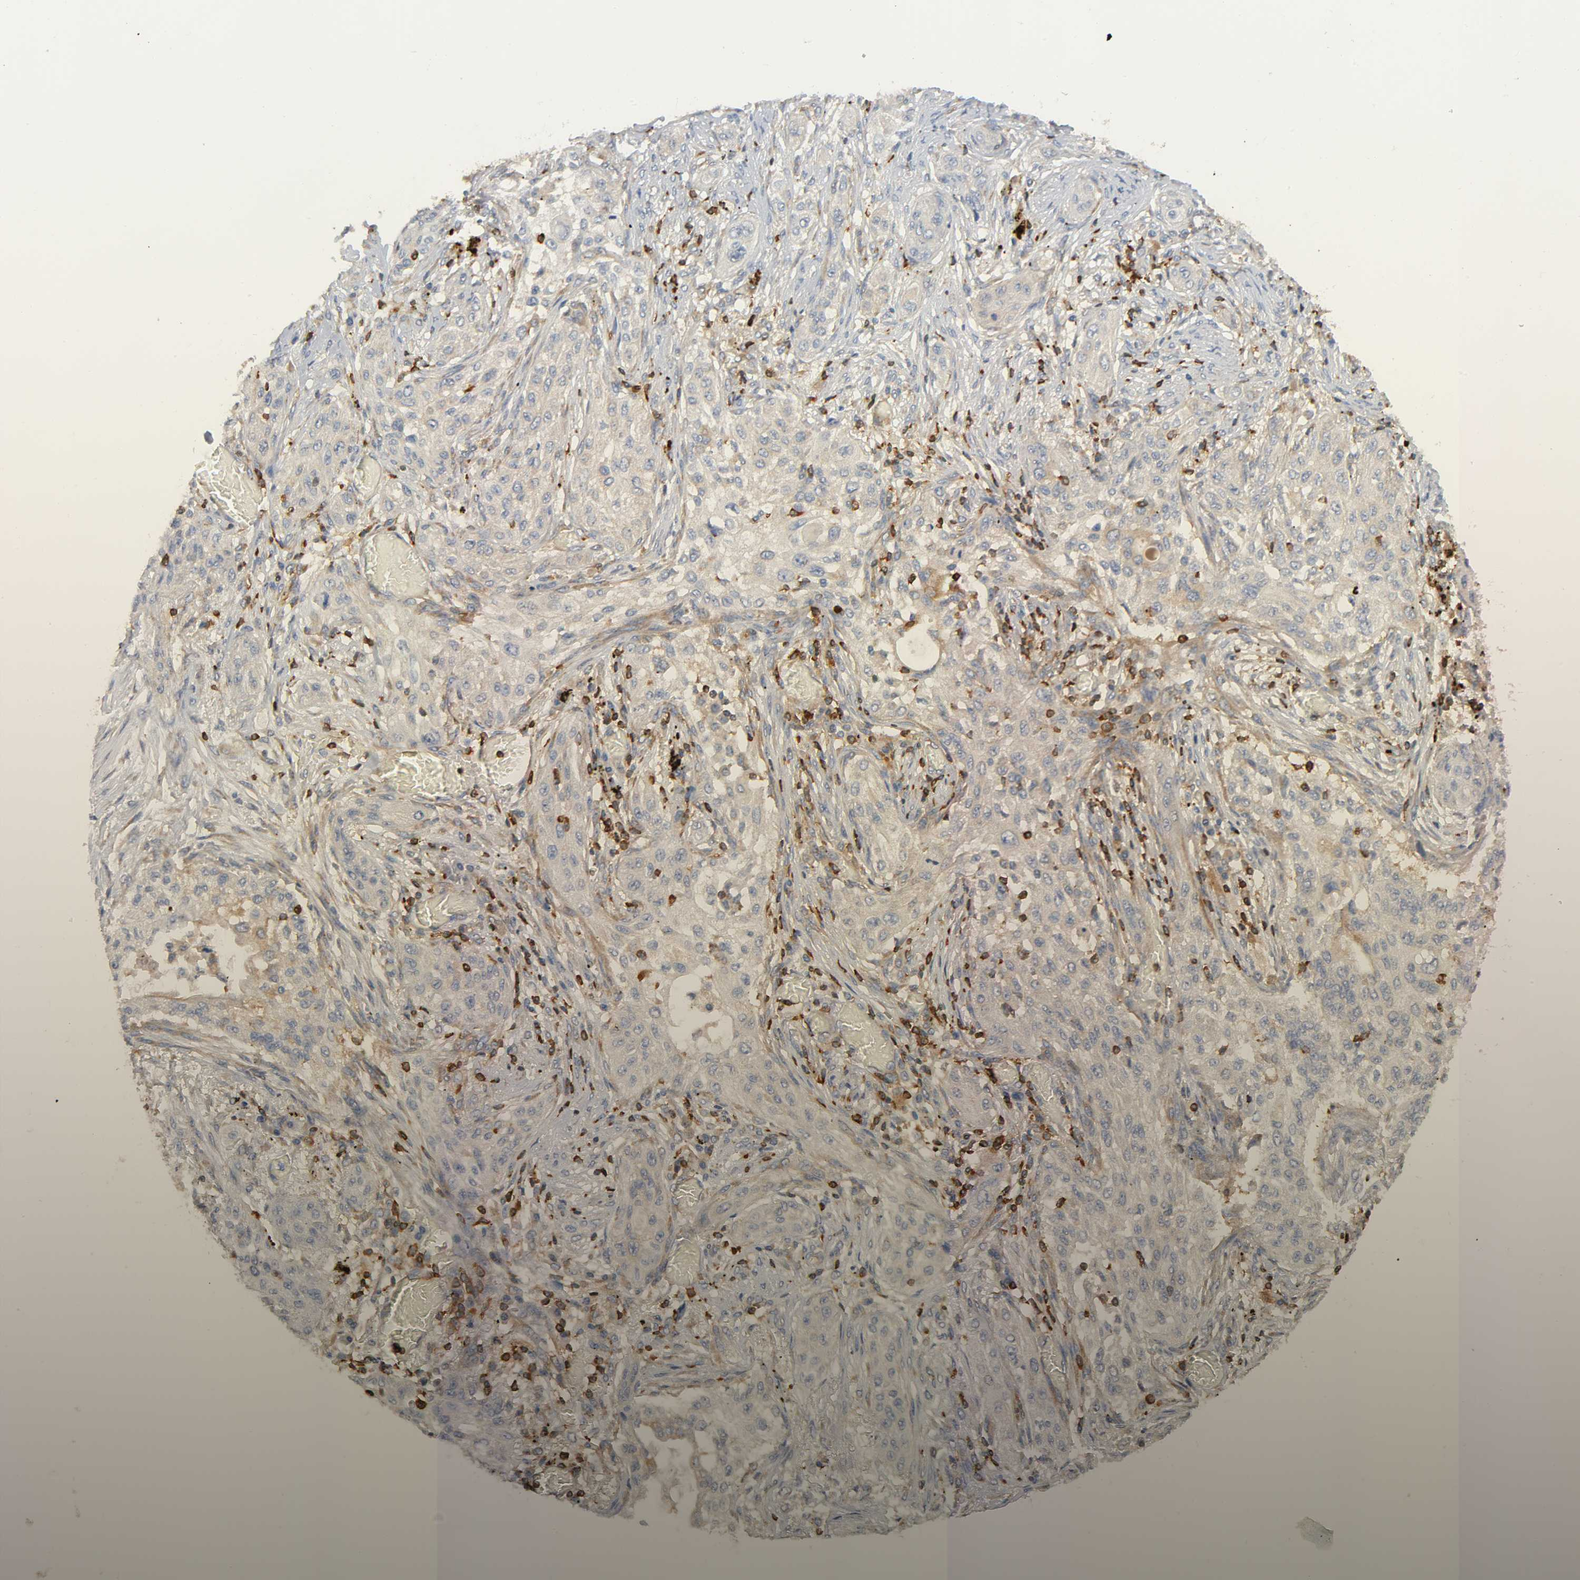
{"staining": {"intensity": "moderate", "quantity": ">75%", "location": "cytoplasmic/membranous"}, "tissue": "lung cancer", "cell_type": "Tumor cells", "image_type": "cancer", "snomed": [{"axis": "morphology", "description": "Squamous cell carcinoma, NOS"}, {"axis": "topography", "description": "Lung"}], "caption": "About >75% of tumor cells in lung cancer (squamous cell carcinoma) display moderate cytoplasmic/membranous protein positivity as visualized by brown immunohistochemical staining.", "gene": "BIN1", "patient": {"sex": "female", "age": 47}}